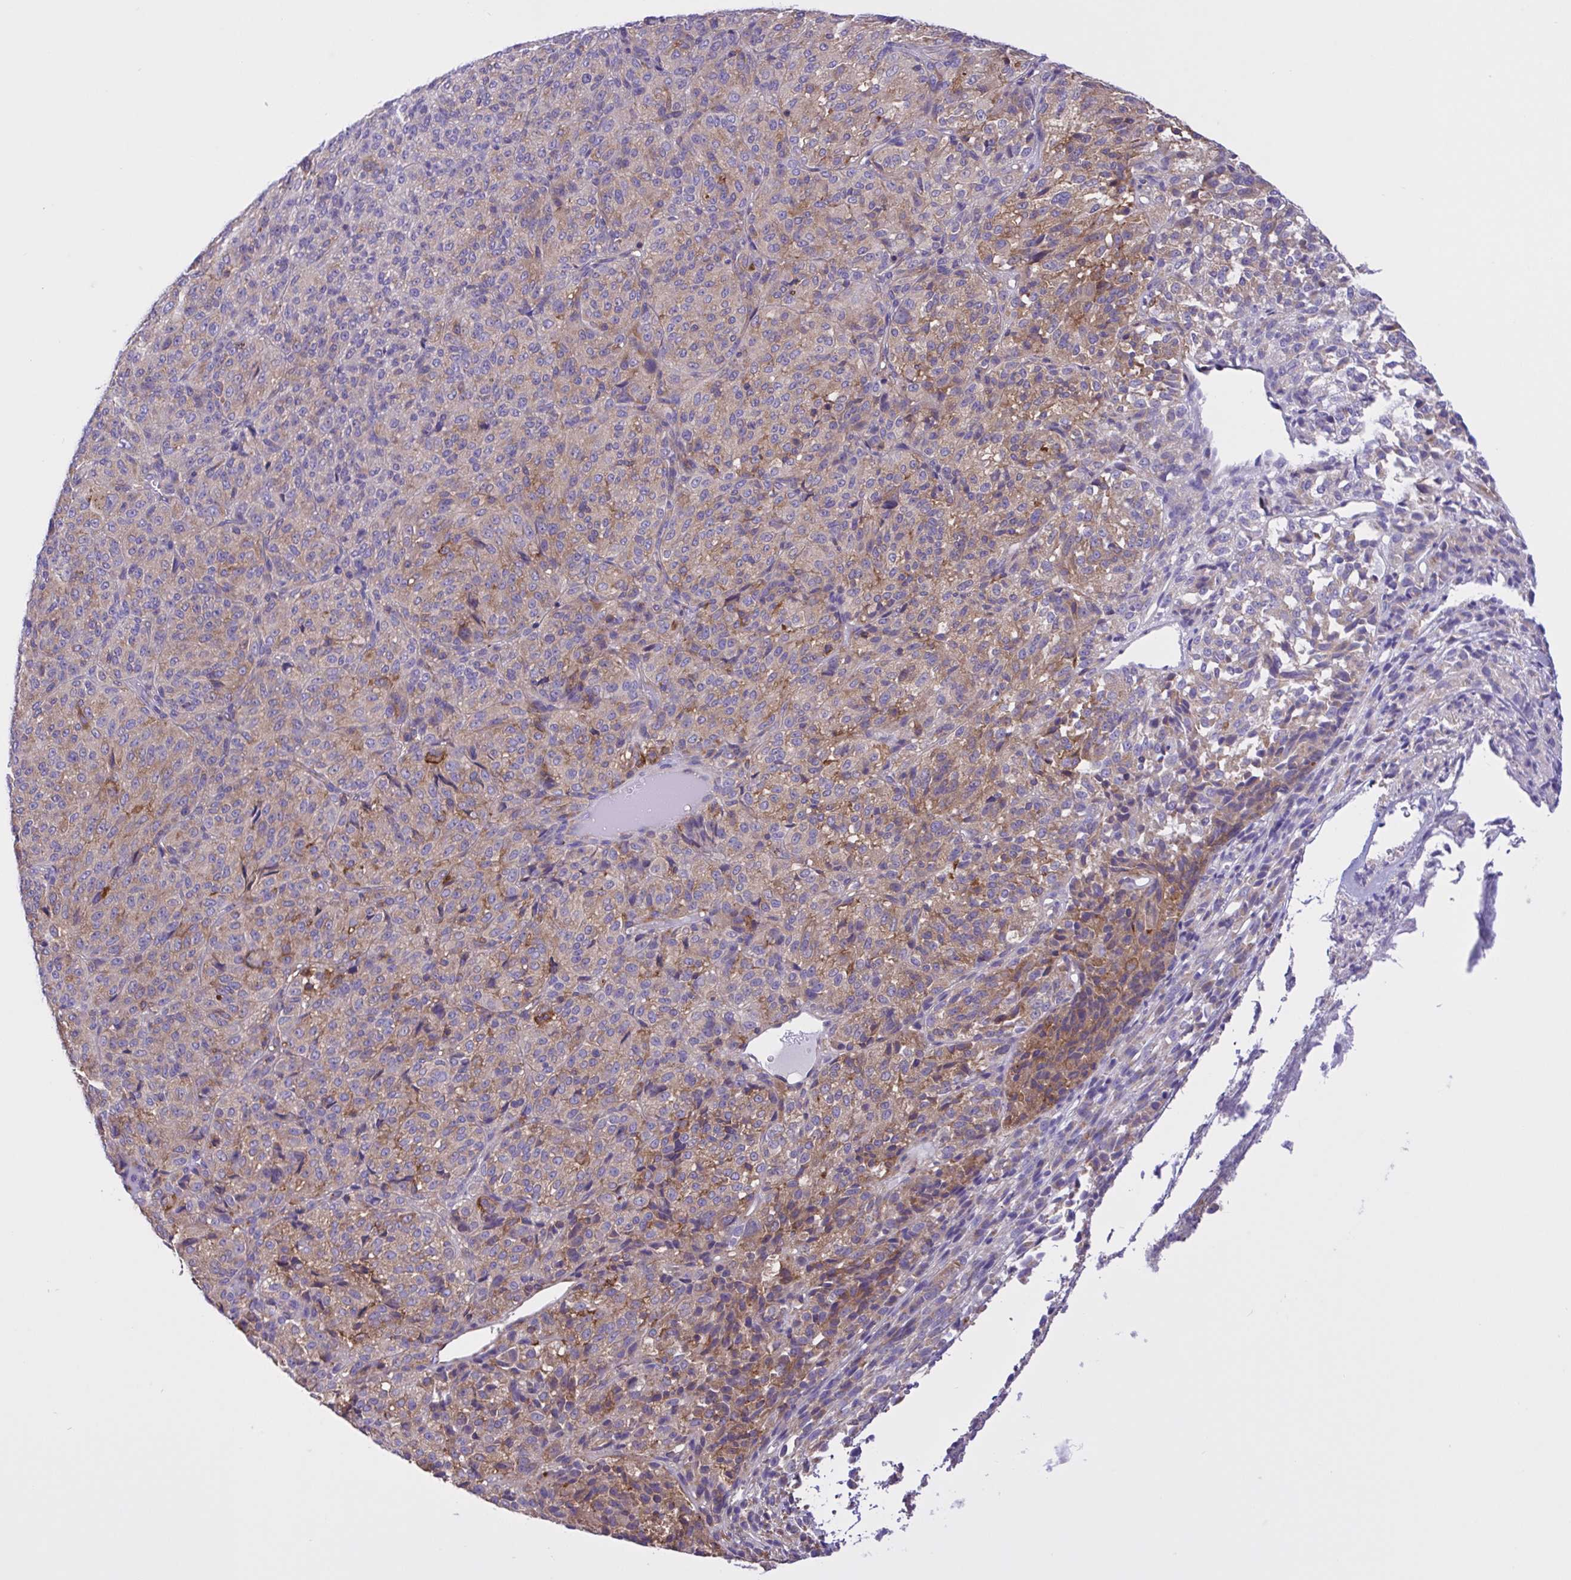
{"staining": {"intensity": "moderate", "quantity": "<25%", "location": "cytoplasmic/membranous"}, "tissue": "melanoma", "cell_type": "Tumor cells", "image_type": "cancer", "snomed": [{"axis": "morphology", "description": "Malignant melanoma, Metastatic site"}, {"axis": "topography", "description": "Brain"}], "caption": "Melanoma stained with DAB immunohistochemistry (IHC) displays low levels of moderate cytoplasmic/membranous expression in approximately <25% of tumor cells.", "gene": "OR51M1", "patient": {"sex": "female", "age": 56}}